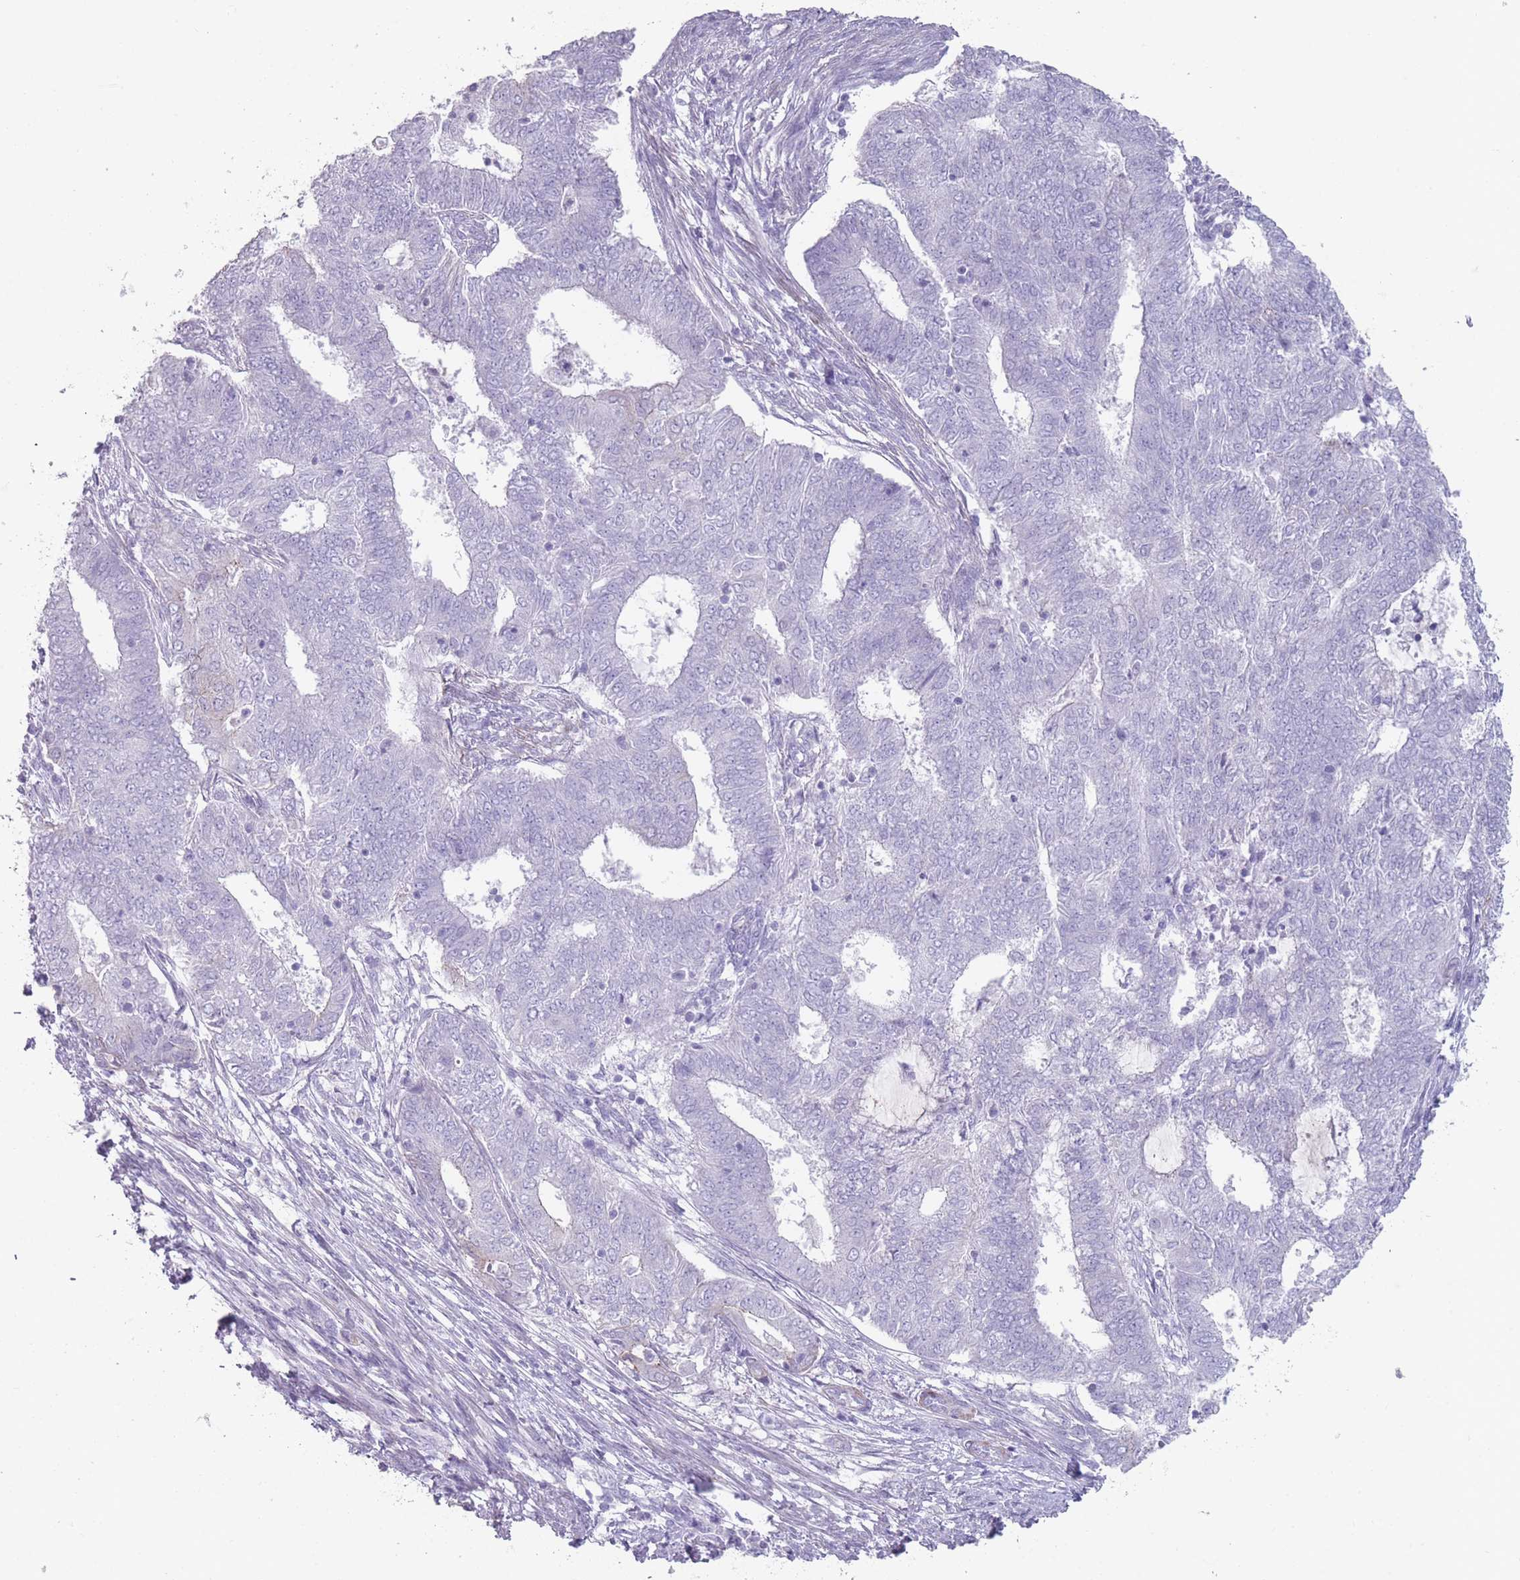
{"staining": {"intensity": "negative", "quantity": "none", "location": "none"}, "tissue": "endometrial cancer", "cell_type": "Tumor cells", "image_type": "cancer", "snomed": [{"axis": "morphology", "description": "Adenocarcinoma, NOS"}, {"axis": "topography", "description": "Endometrium"}], "caption": "This is a image of IHC staining of adenocarcinoma (endometrial), which shows no positivity in tumor cells. (DAB (3,3'-diaminobenzidine) immunohistochemistry (IHC), high magnification).", "gene": "RHBG", "patient": {"sex": "female", "age": 62}}